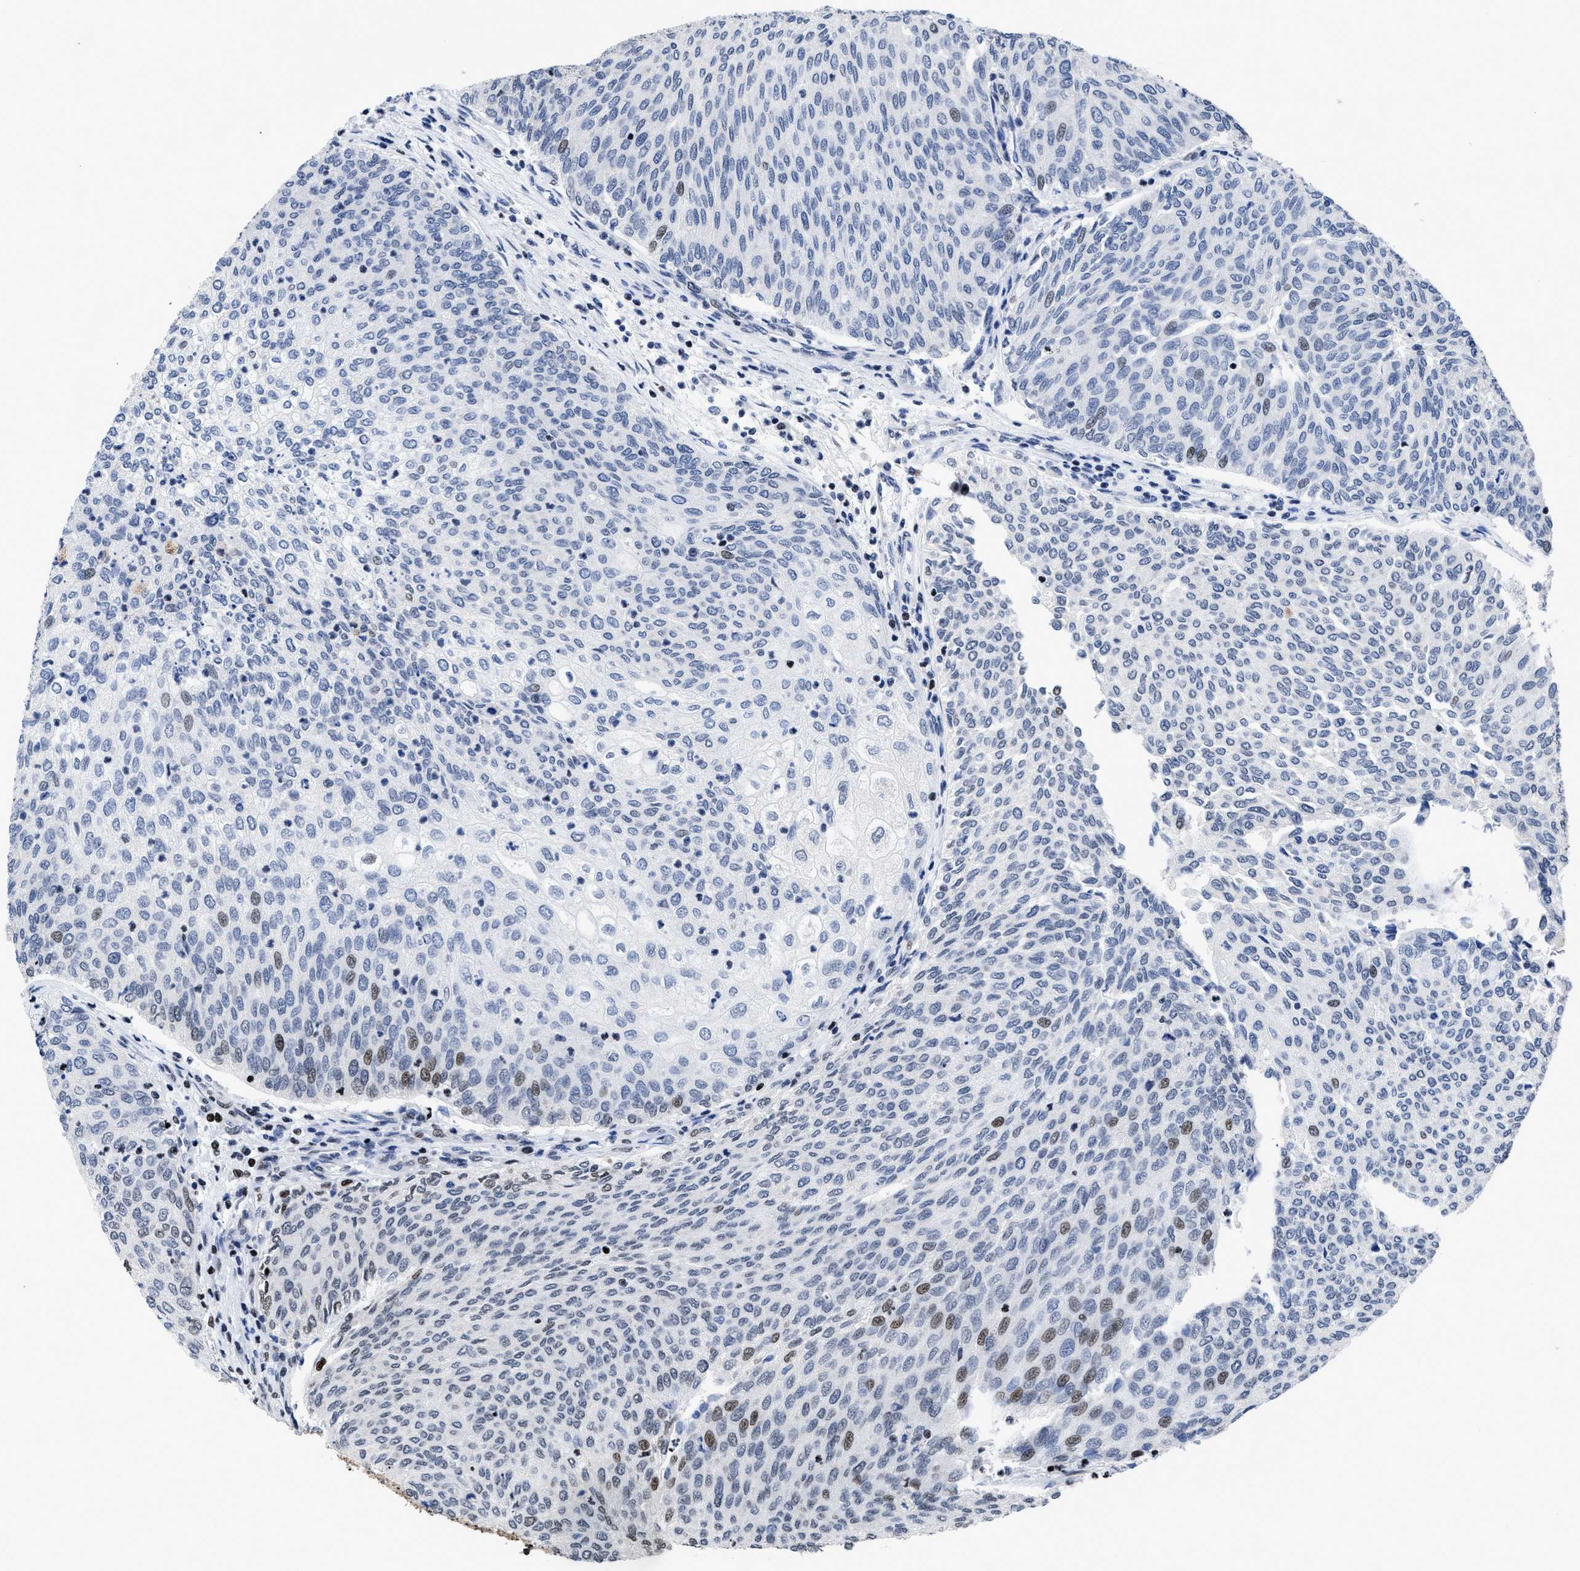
{"staining": {"intensity": "strong", "quantity": "<25%", "location": "nuclear"}, "tissue": "urothelial cancer", "cell_type": "Tumor cells", "image_type": "cancer", "snomed": [{"axis": "morphology", "description": "Urothelial carcinoma, Low grade"}, {"axis": "topography", "description": "Urinary bladder"}], "caption": "Protein expression by IHC reveals strong nuclear expression in about <25% of tumor cells in urothelial cancer.", "gene": "CALHM3", "patient": {"sex": "female", "age": 79}}